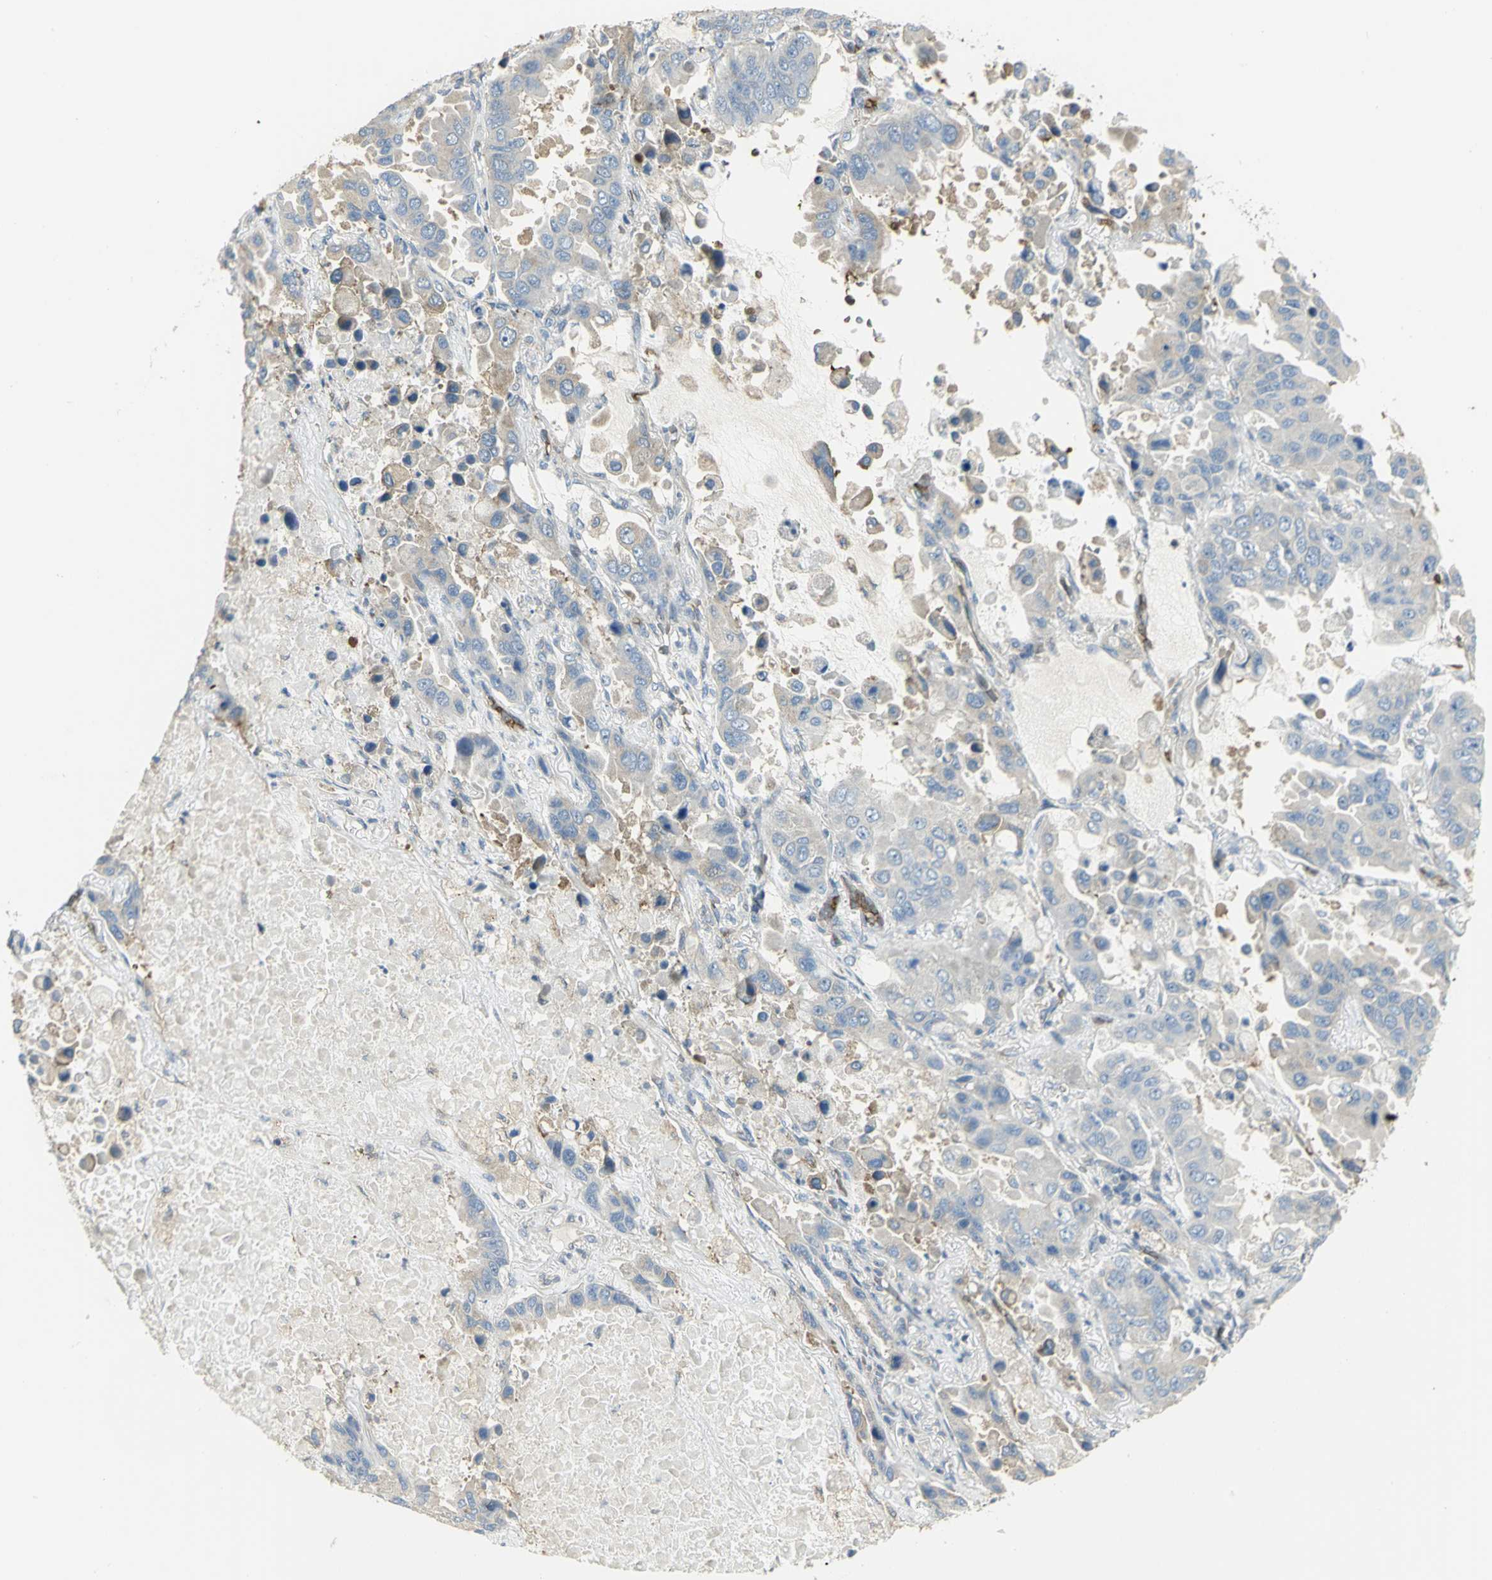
{"staining": {"intensity": "negative", "quantity": "none", "location": "none"}, "tissue": "lung cancer", "cell_type": "Tumor cells", "image_type": "cancer", "snomed": [{"axis": "morphology", "description": "Adenocarcinoma, NOS"}, {"axis": "topography", "description": "Lung"}], "caption": "High magnification brightfield microscopy of adenocarcinoma (lung) stained with DAB (brown) and counterstained with hematoxylin (blue): tumor cells show no significant expression.", "gene": "ANK1", "patient": {"sex": "male", "age": 64}}